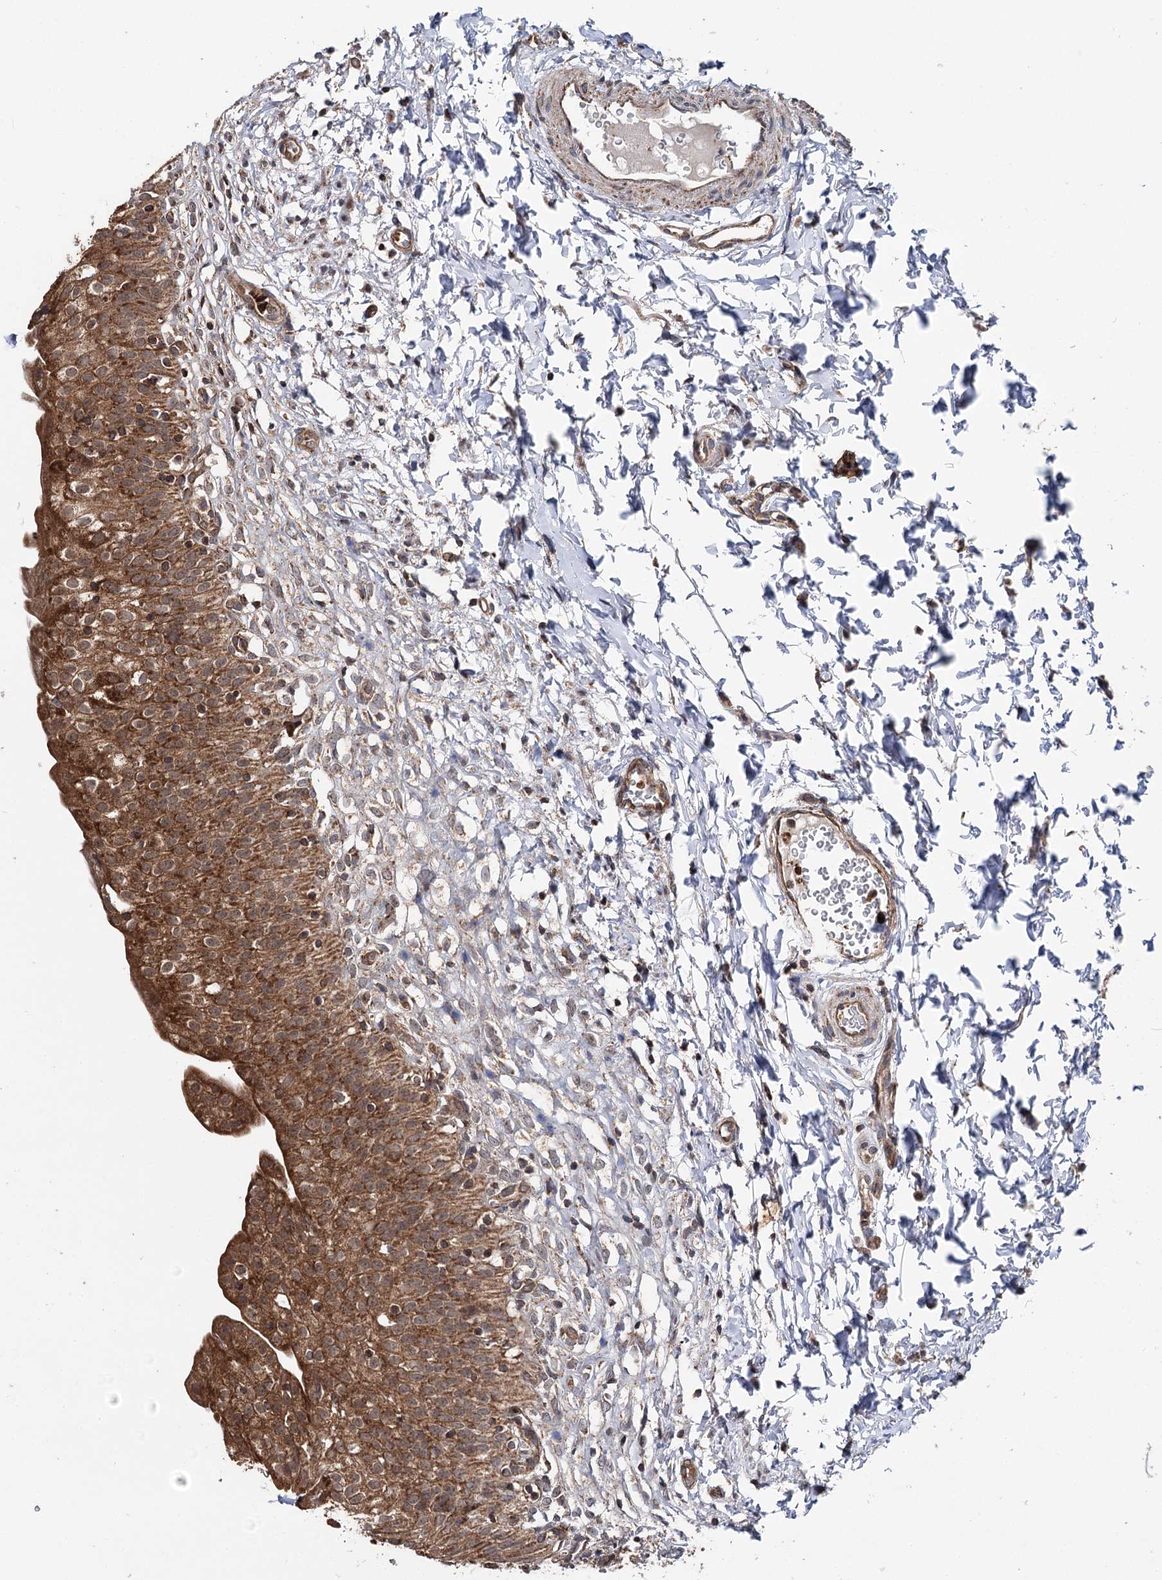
{"staining": {"intensity": "strong", "quantity": ">75%", "location": "cytoplasmic/membranous"}, "tissue": "urinary bladder", "cell_type": "Urothelial cells", "image_type": "normal", "snomed": [{"axis": "morphology", "description": "Normal tissue, NOS"}, {"axis": "topography", "description": "Urinary bladder"}], "caption": "A histopathology image of human urinary bladder stained for a protein reveals strong cytoplasmic/membranous brown staining in urothelial cells. The protein of interest is stained brown, and the nuclei are stained in blue (DAB (3,3'-diaminobenzidine) IHC with brightfield microscopy, high magnification).", "gene": "FGFR1OP2", "patient": {"sex": "male", "age": 55}}